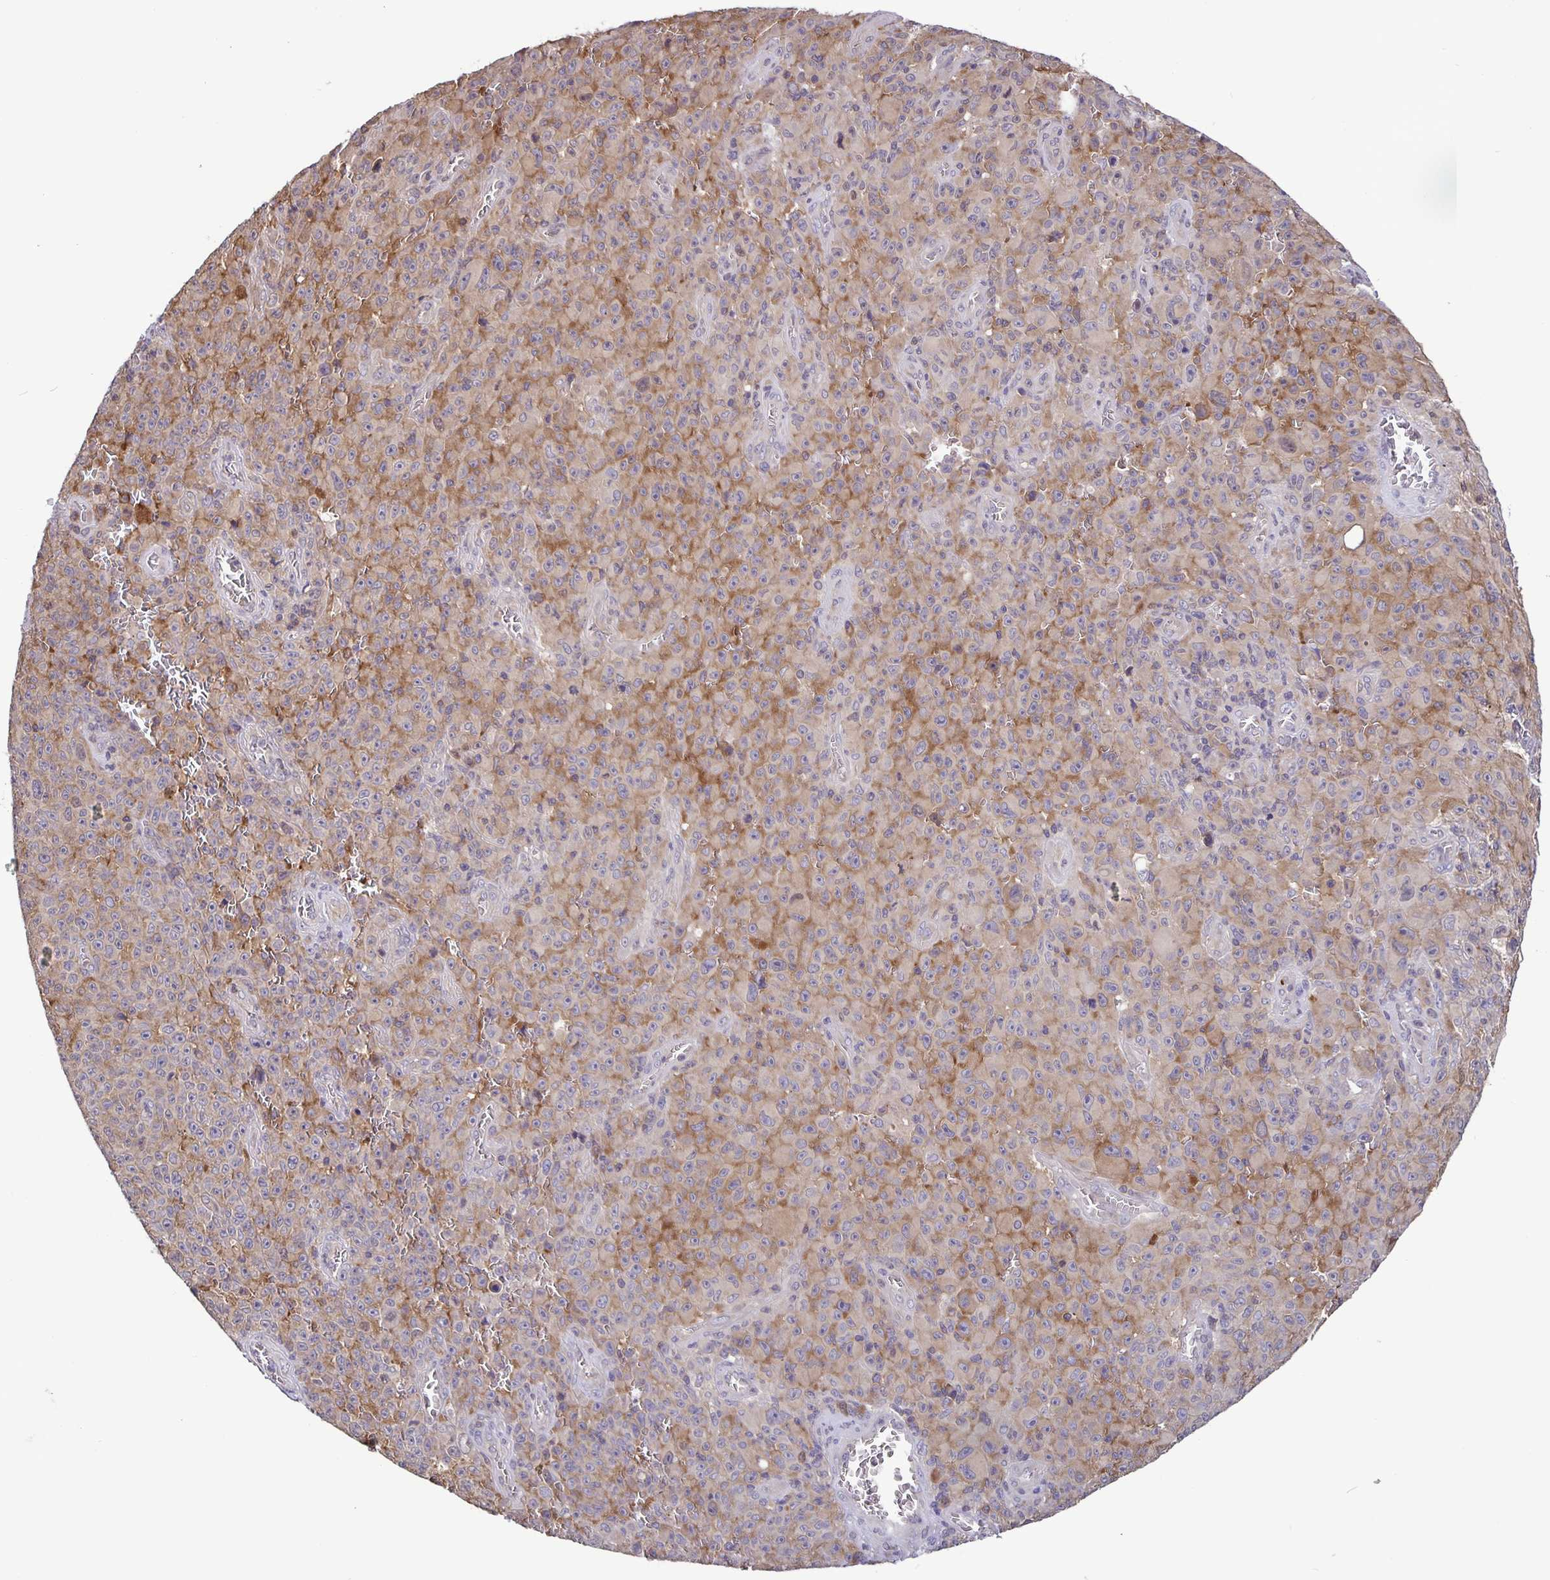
{"staining": {"intensity": "moderate", "quantity": "25%-75%", "location": "cytoplasmic/membranous"}, "tissue": "melanoma", "cell_type": "Tumor cells", "image_type": "cancer", "snomed": [{"axis": "morphology", "description": "Malignant melanoma, NOS"}, {"axis": "topography", "description": "Skin"}], "caption": "There is medium levels of moderate cytoplasmic/membranous expression in tumor cells of malignant melanoma, as demonstrated by immunohistochemical staining (brown color).", "gene": "FEM1C", "patient": {"sex": "female", "age": 82}}